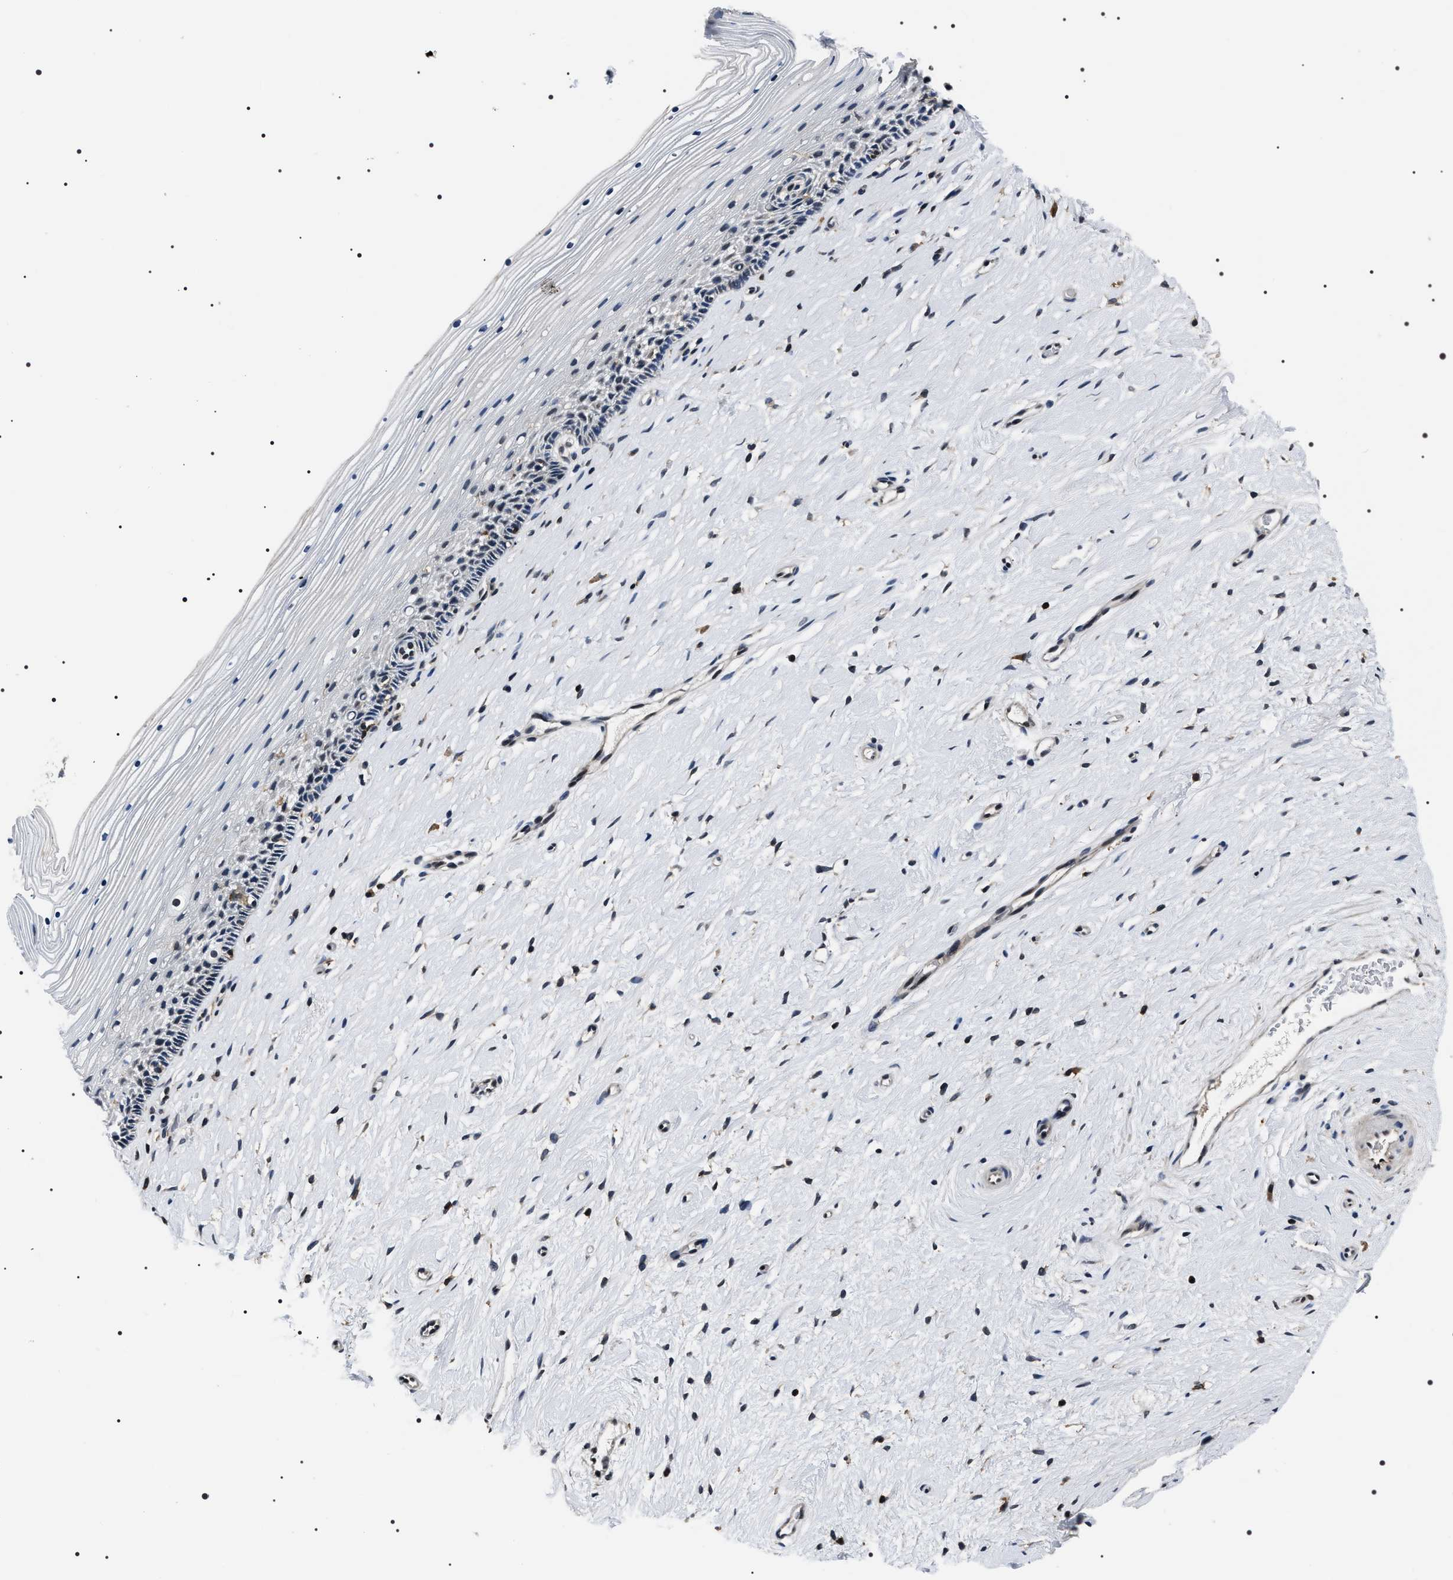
{"staining": {"intensity": "negative", "quantity": "none", "location": "none"}, "tissue": "cervix", "cell_type": "Squamous epithelial cells", "image_type": "normal", "snomed": [{"axis": "morphology", "description": "Normal tissue, NOS"}, {"axis": "topography", "description": "Cervix"}], "caption": "Micrograph shows no protein staining in squamous epithelial cells of unremarkable cervix. (Brightfield microscopy of DAB immunohistochemistry (IHC) at high magnification).", "gene": "SIPA1", "patient": {"sex": "female", "age": 39}}